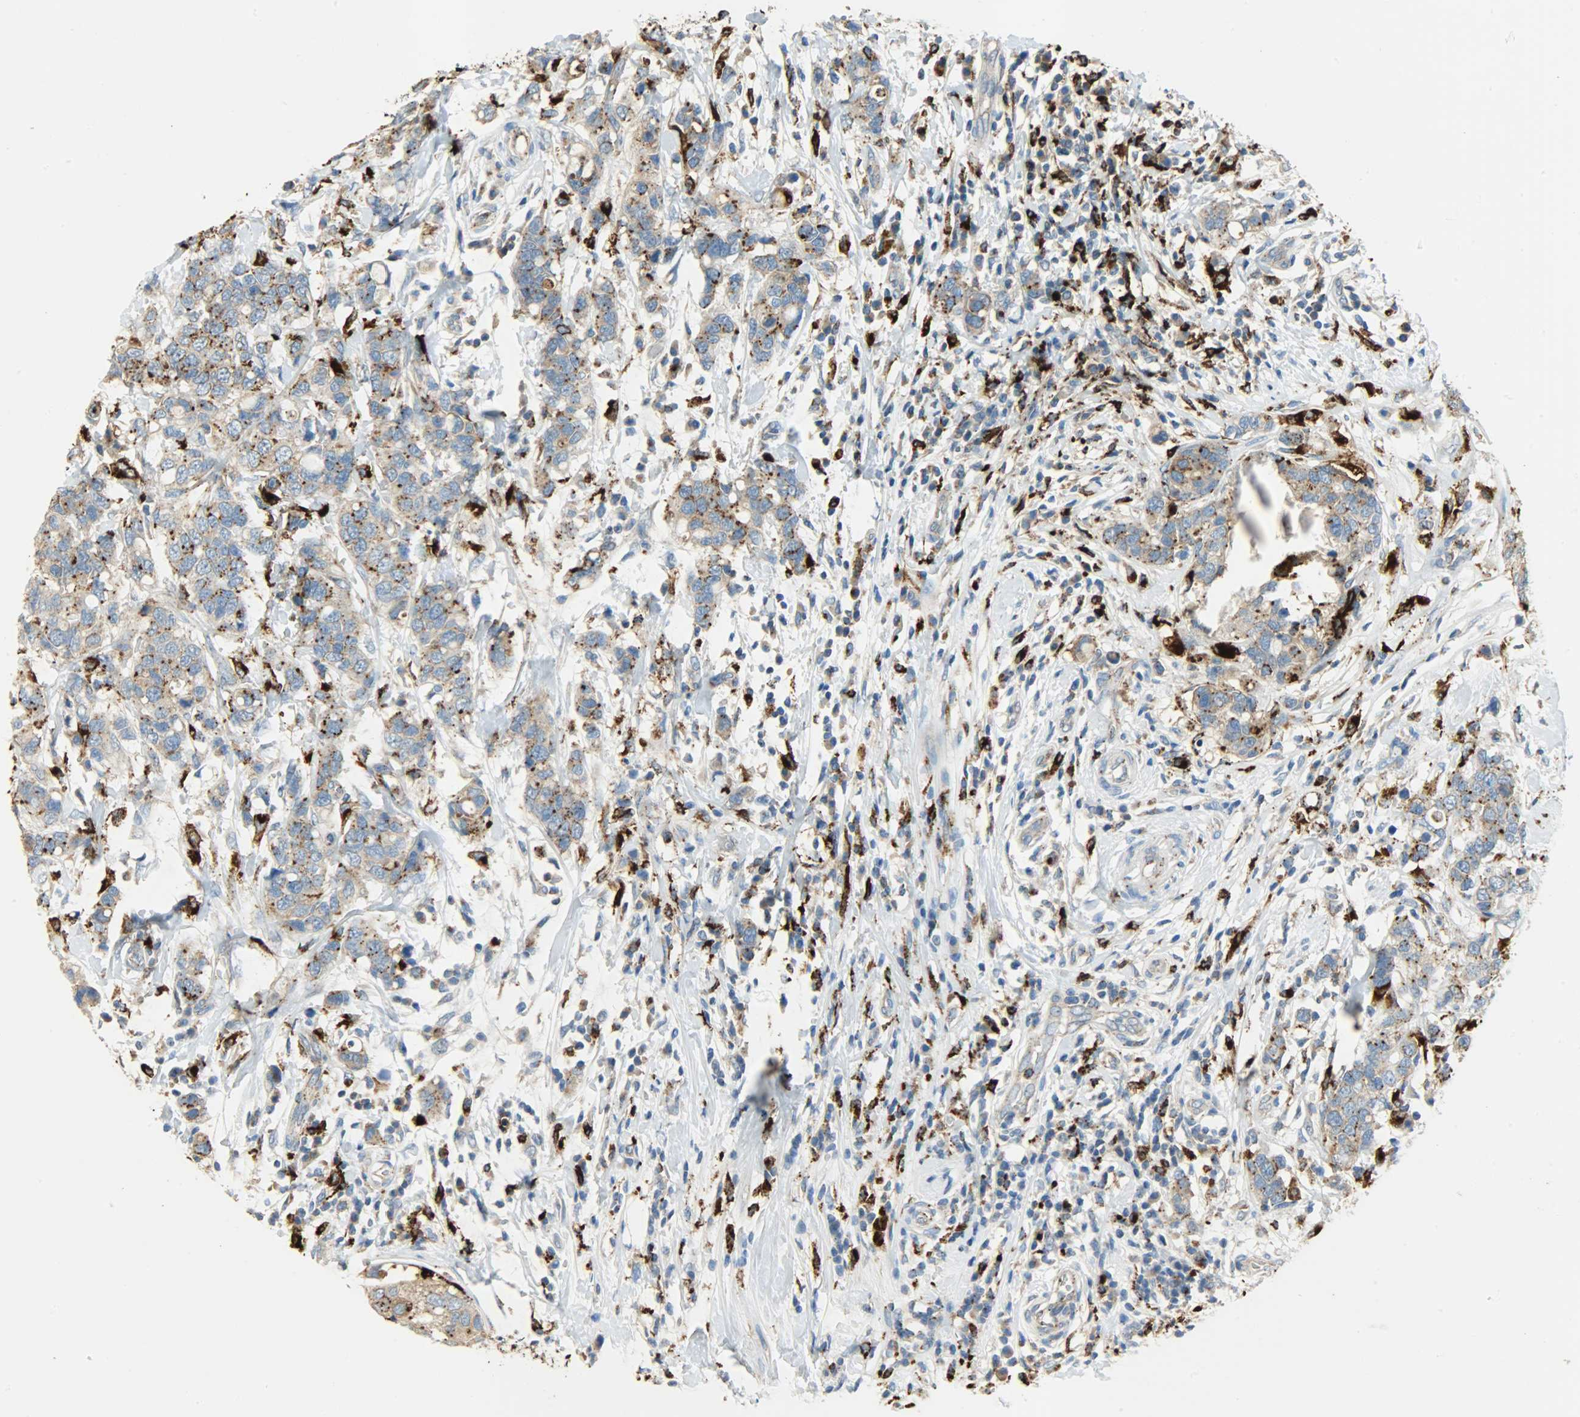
{"staining": {"intensity": "strong", "quantity": "25%-75%", "location": "cytoplasmic/membranous"}, "tissue": "breast cancer", "cell_type": "Tumor cells", "image_type": "cancer", "snomed": [{"axis": "morphology", "description": "Duct carcinoma"}, {"axis": "topography", "description": "Breast"}], "caption": "Breast cancer (intraductal carcinoma) stained with DAB immunohistochemistry (IHC) demonstrates high levels of strong cytoplasmic/membranous staining in approximately 25%-75% of tumor cells.", "gene": "ASAH1", "patient": {"sex": "female", "age": 27}}